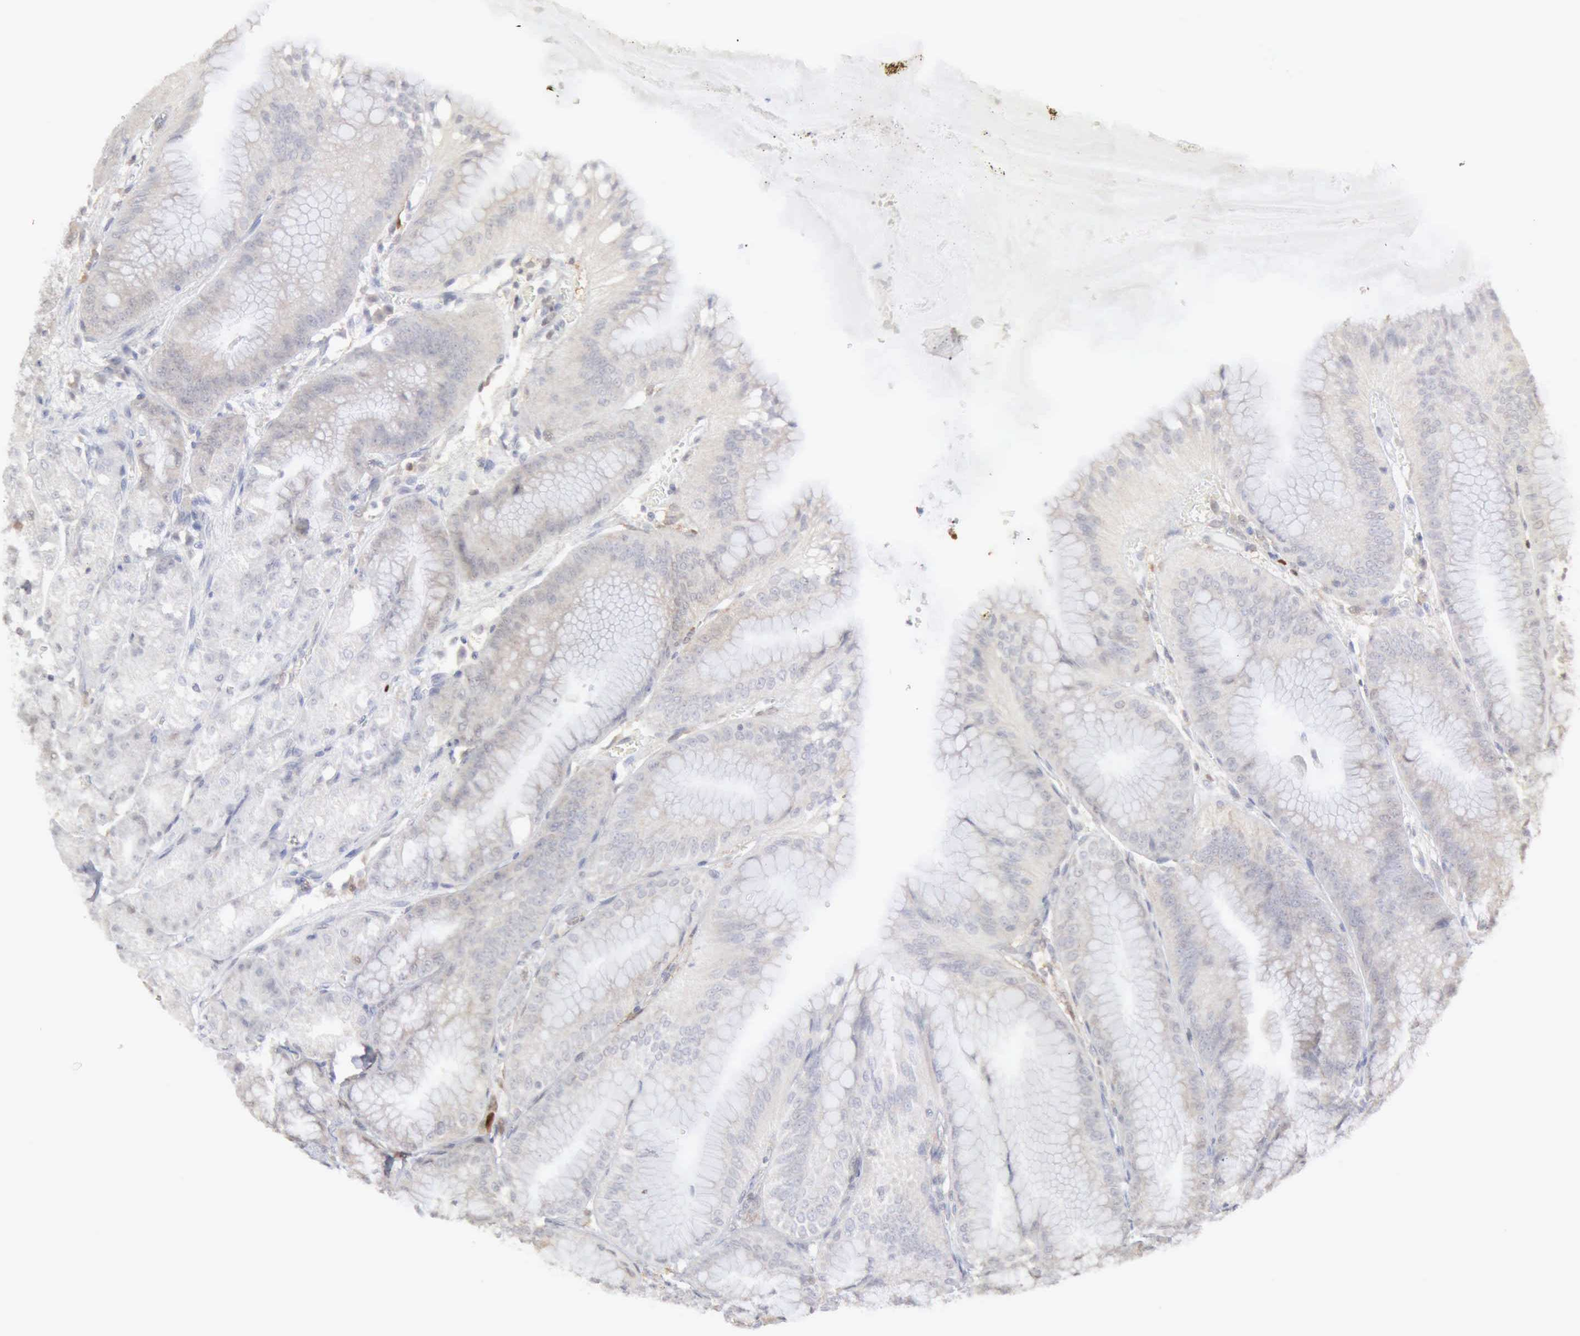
{"staining": {"intensity": "weak", "quantity": "<25%", "location": "cytoplasmic/membranous,nuclear"}, "tissue": "stomach", "cell_type": "Glandular cells", "image_type": "normal", "snomed": [{"axis": "morphology", "description": "Normal tissue, NOS"}, {"axis": "topography", "description": "Stomach, lower"}], "caption": "DAB immunohistochemical staining of benign human stomach exhibits no significant expression in glandular cells. The staining is performed using DAB brown chromogen with nuclei counter-stained in using hematoxylin.", "gene": "STAT1", "patient": {"sex": "male", "age": 71}}